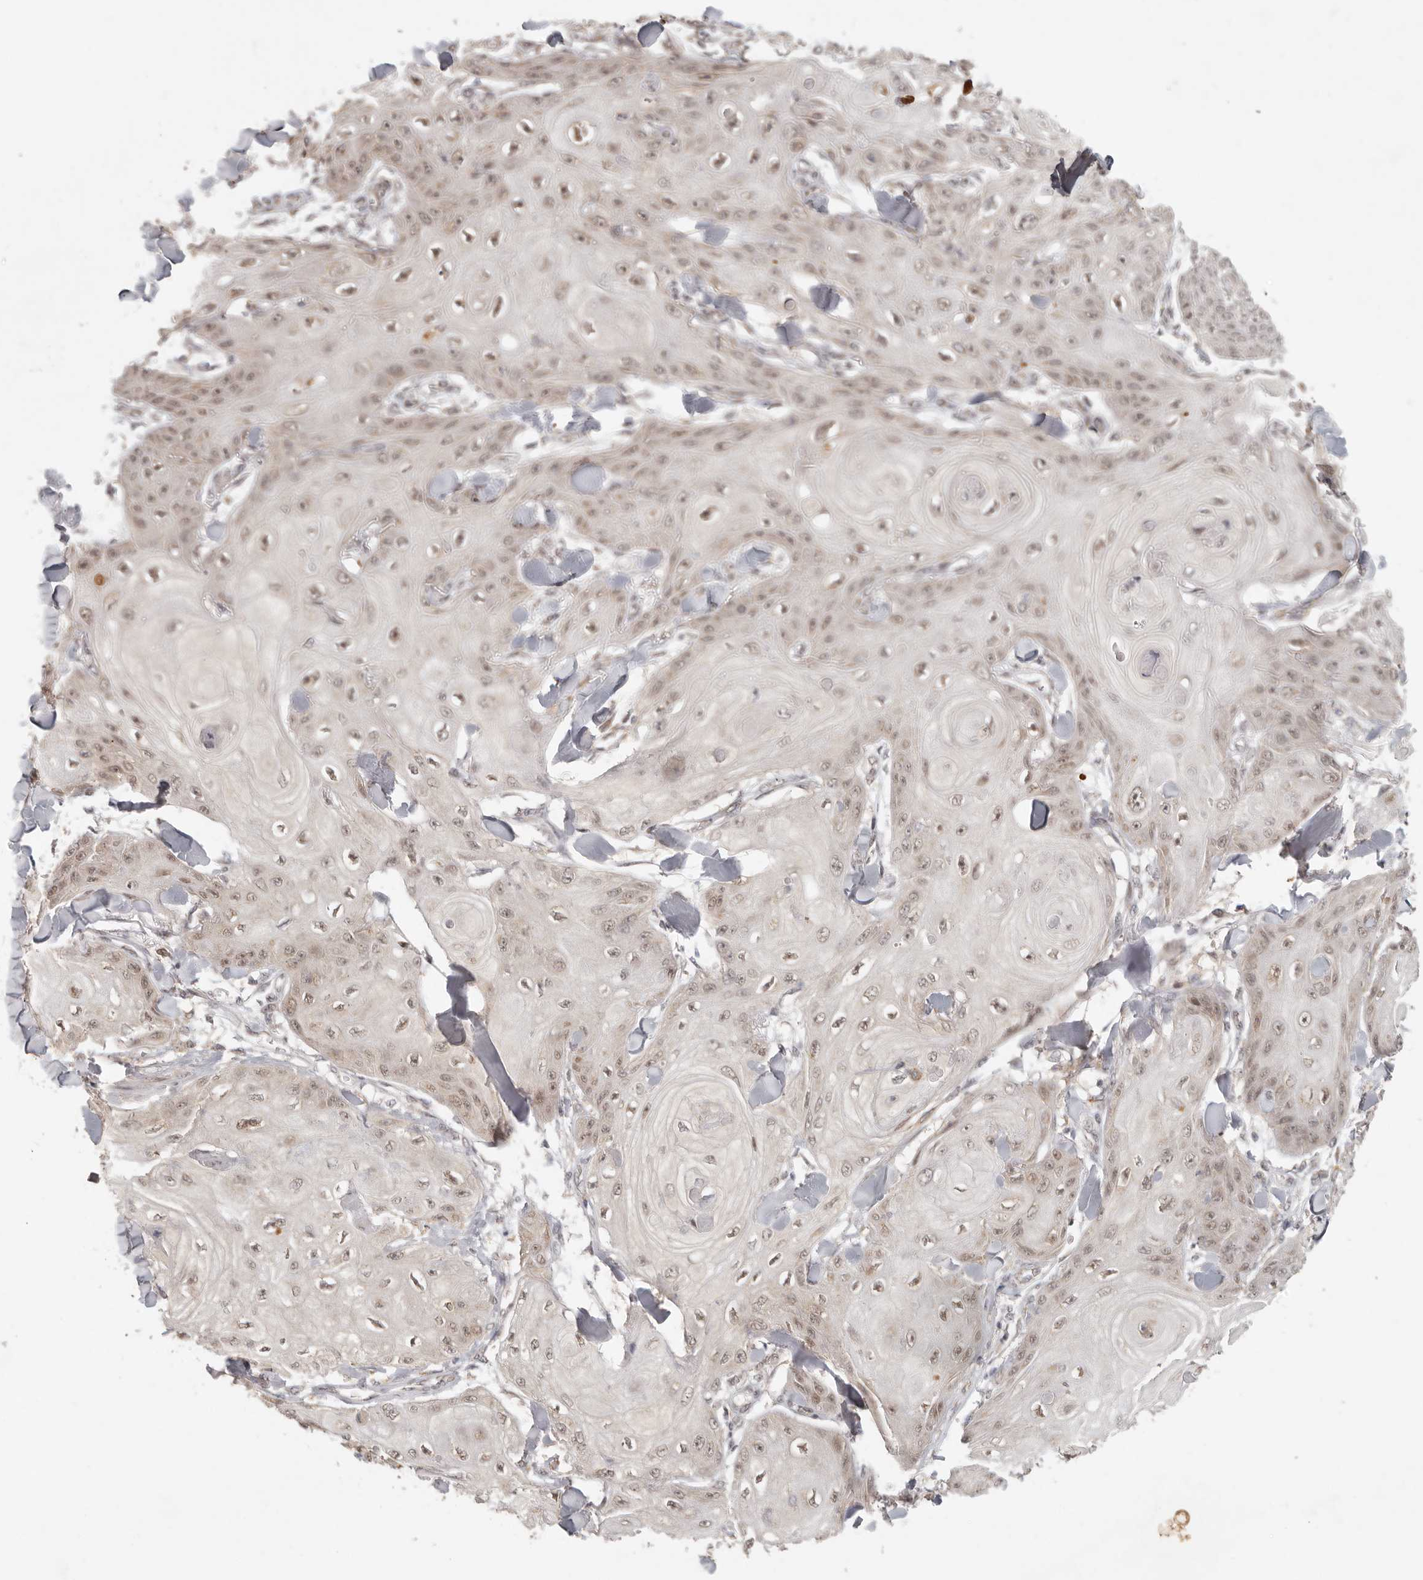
{"staining": {"intensity": "weak", "quantity": ">75%", "location": "nuclear"}, "tissue": "skin cancer", "cell_type": "Tumor cells", "image_type": "cancer", "snomed": [{"axis": "morphology", "description": "Squamous cell carcinoma, NOS"}, {"axis": "topography", "description": "Skin"}], "caption": "Immunohistochemistry of human squamous cell carcinoma (skin) demonstrates low levels of weak nuclear expression in about >75% of tumor cells. Nuclei are stained in blue.", "gene": "LRRC75A", "patient": {"sex": "male", "age": 74}}